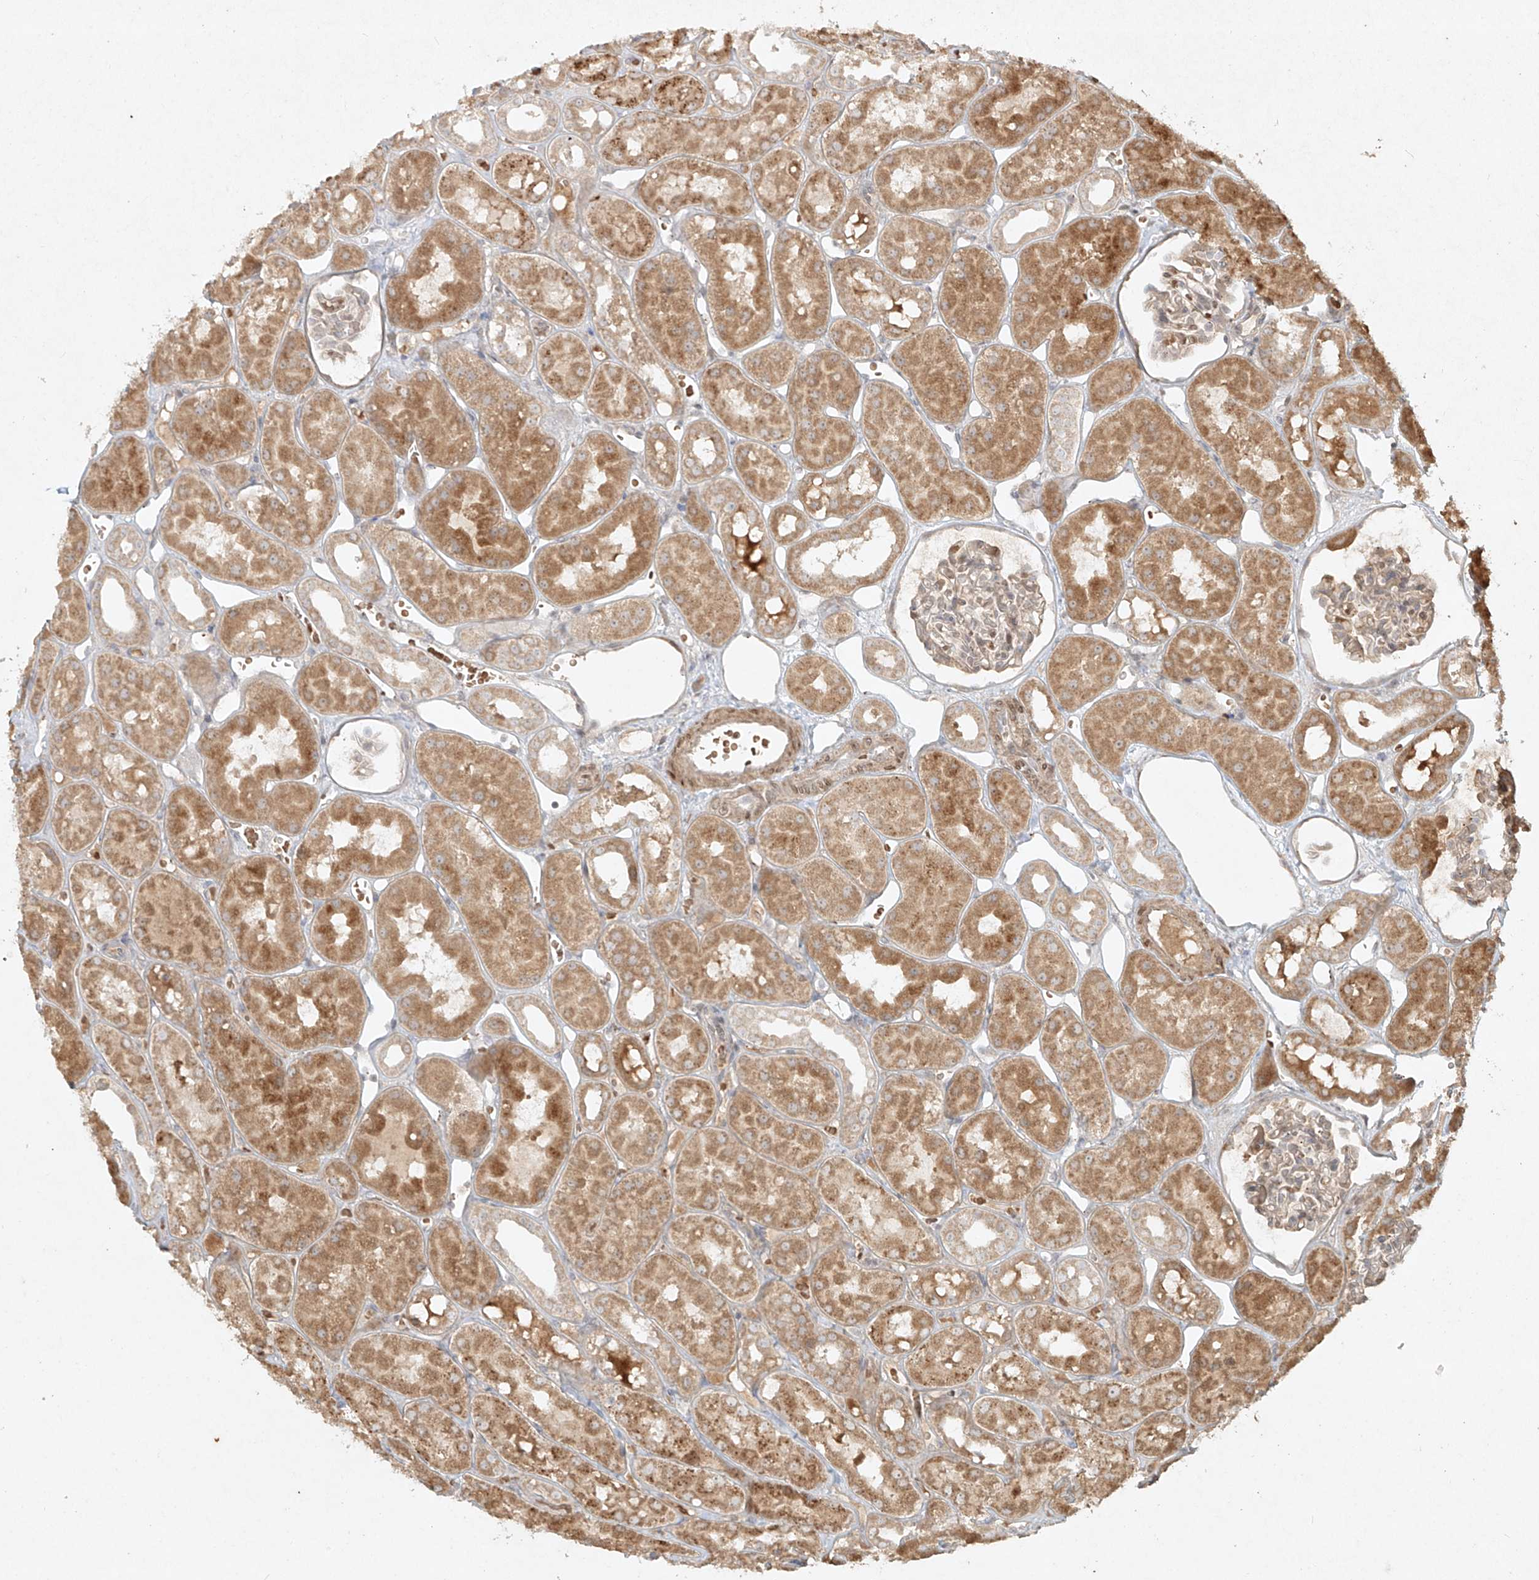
{"staining": {"intensity": "weak", "quantity": "<25%", "location": "cytoplasmic/membranous"}, "tissue": "kidney", "cell_type": "Cells in glomeruli", "image_type": "normal", "snomed": [{"axis": "morphology", "description": "Normal tissue, NOS"}, {"axis": "topography", "description": "Kidney"}], "caption": "Cells in glomeruli are negative for brown protein staining in unremarkable kidney. The staining was performed using DAB to visualize the protein expression in brown, while the nuclei were stained in blue with hematoxylin (Magnification: 20x).", "gene": "CYYR1", "patient": {"sex": "male", "age": 16}}